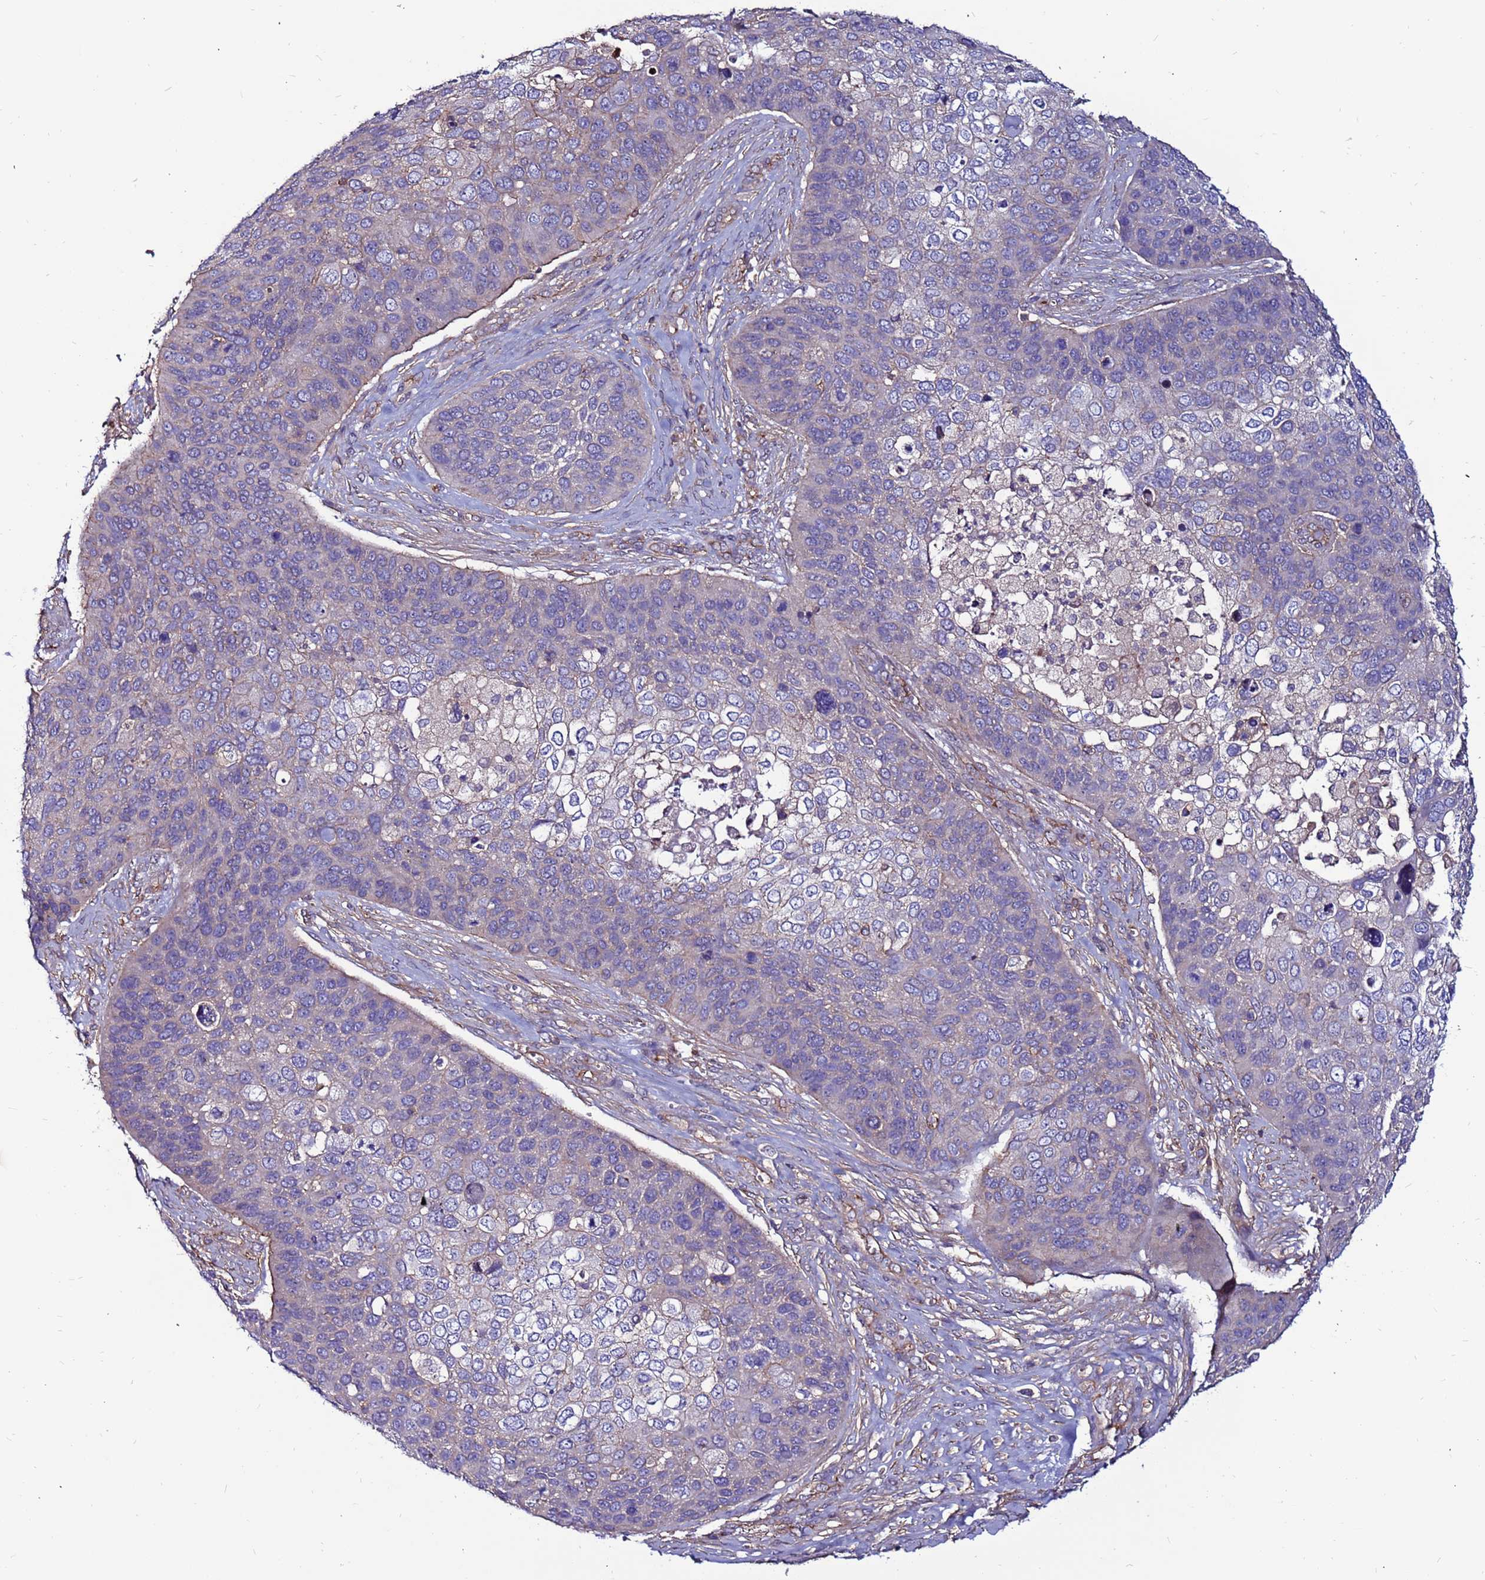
{"staining": {"intensity": "weak", "quantity": "<25%", "location": "cytoplasmic/membranous"}, "tissue": "skin cancer", "cell_type": "Tumor cells", "image_type": "cancer", "snomed": [{"axis": "morphology", "description": "Basal cell carcinoma"}, {"axis": "topography", "description": "Skin"}], "caption": "DAB immunohistochemical staining of human skin cancer (basal cell carcinoma) reveals no significant staining in tumor cells. (DAB (3,3'-diaminobenzidine) IHC visualized using brightfield microscopy, high magnification).", "gene": "NRN1L", "patient": {"sex": "female", "age": 74}}